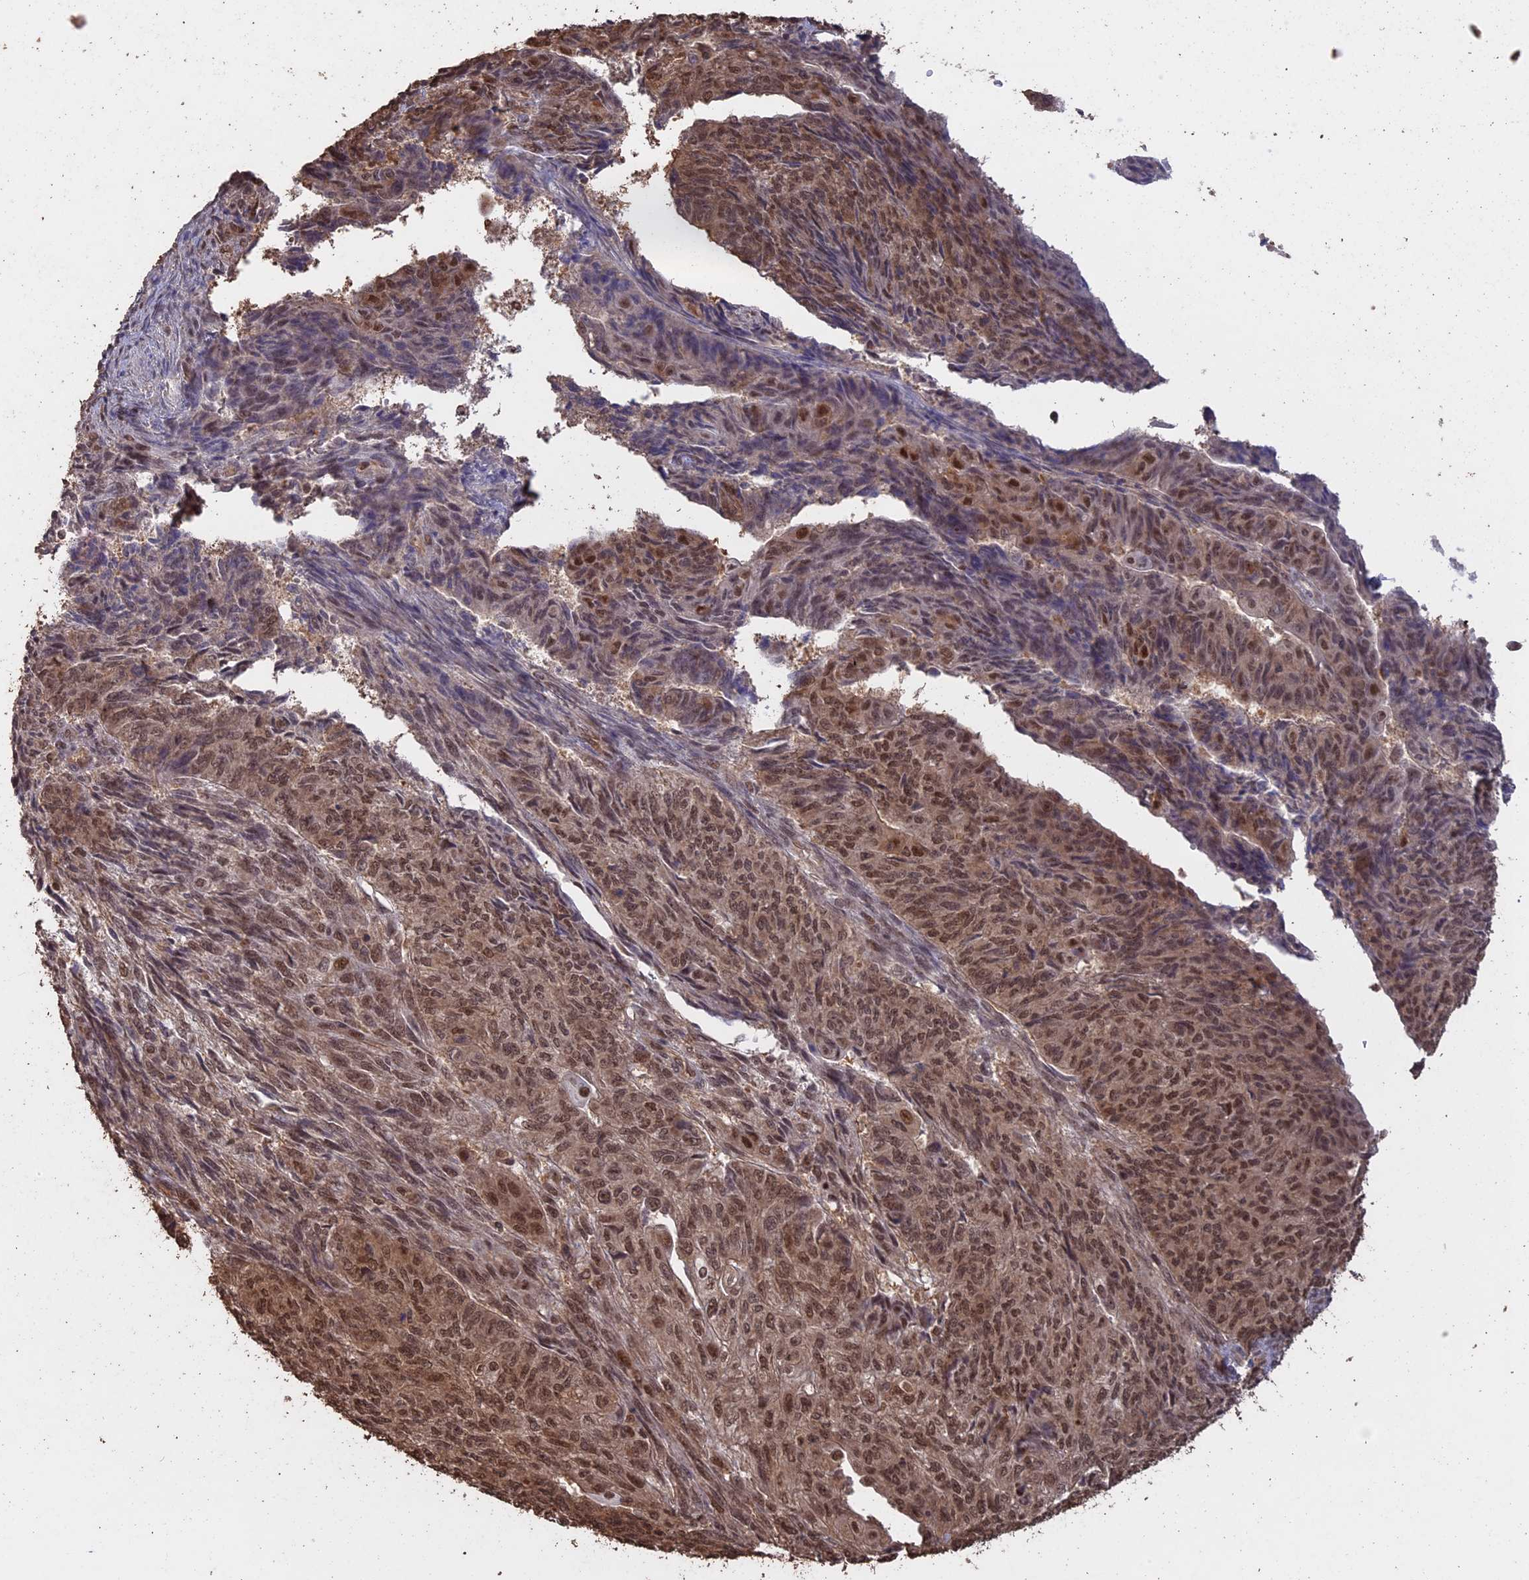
{"staining": {"intensity": "moderate", "quantity": ">75%", "location": "nuclear"}, "tissue": "endometrial cancer", "cell_type": "Tumor cells", "image_type": "cancer", "snomed": [{"axis": "morphology", "description": "Adenocarcinoma, NOS"}, {"axis": "topography", "description": "Endometrium"}], "caption": "High-power microscopy captured an immunohistochemistry photomicrograph of endometrial cancer, revealing moderate nuclear staining in approximately >75% of tumor cells. Nuclei are stained in blue.", "gene": "PSMC6", "patient": {"sex": "female", "age": 32}}